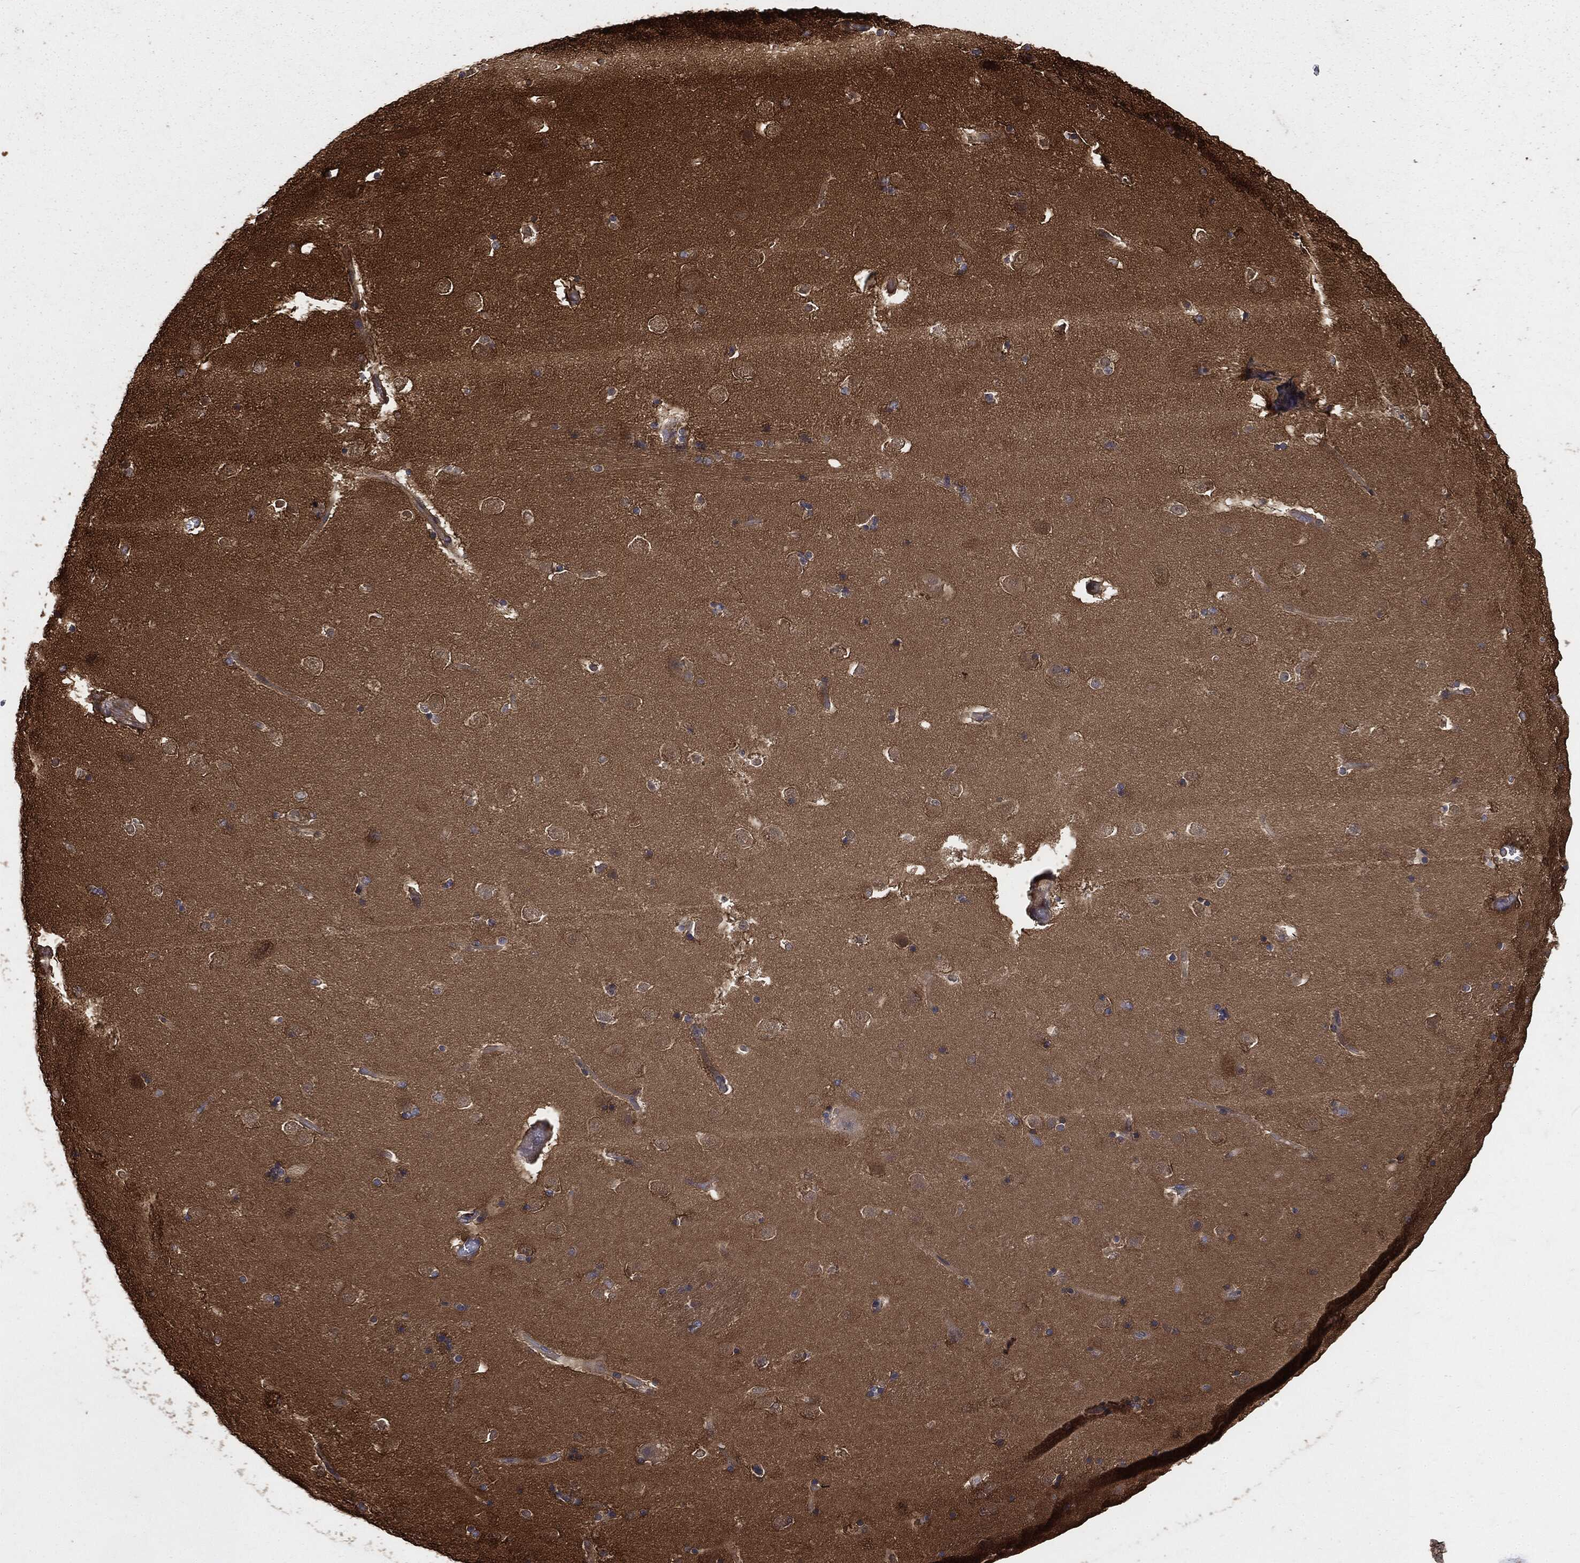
{"staining": {"intensity": "negative", "quantity": "none", "location": "none"}, "tissue": "caudate", "cell_type": "Glial cells", "image_type": "normal", "snomed": [{"axis": "morphology", "description": "Normal tissue, NOS"}, {"axis": "topography", "description": "Lateral ventricle wall"}], "caption": "Normal caudate was stained to show a protein in brown. There is no significant expression in glial cells. Brightfield microscopy of immunohistochemistry stained with DAB (brown) and hematoxylin (blue), captured at high magnification.", "gene": "GNB5", "patient": {"sex": "male", "age": 51}}